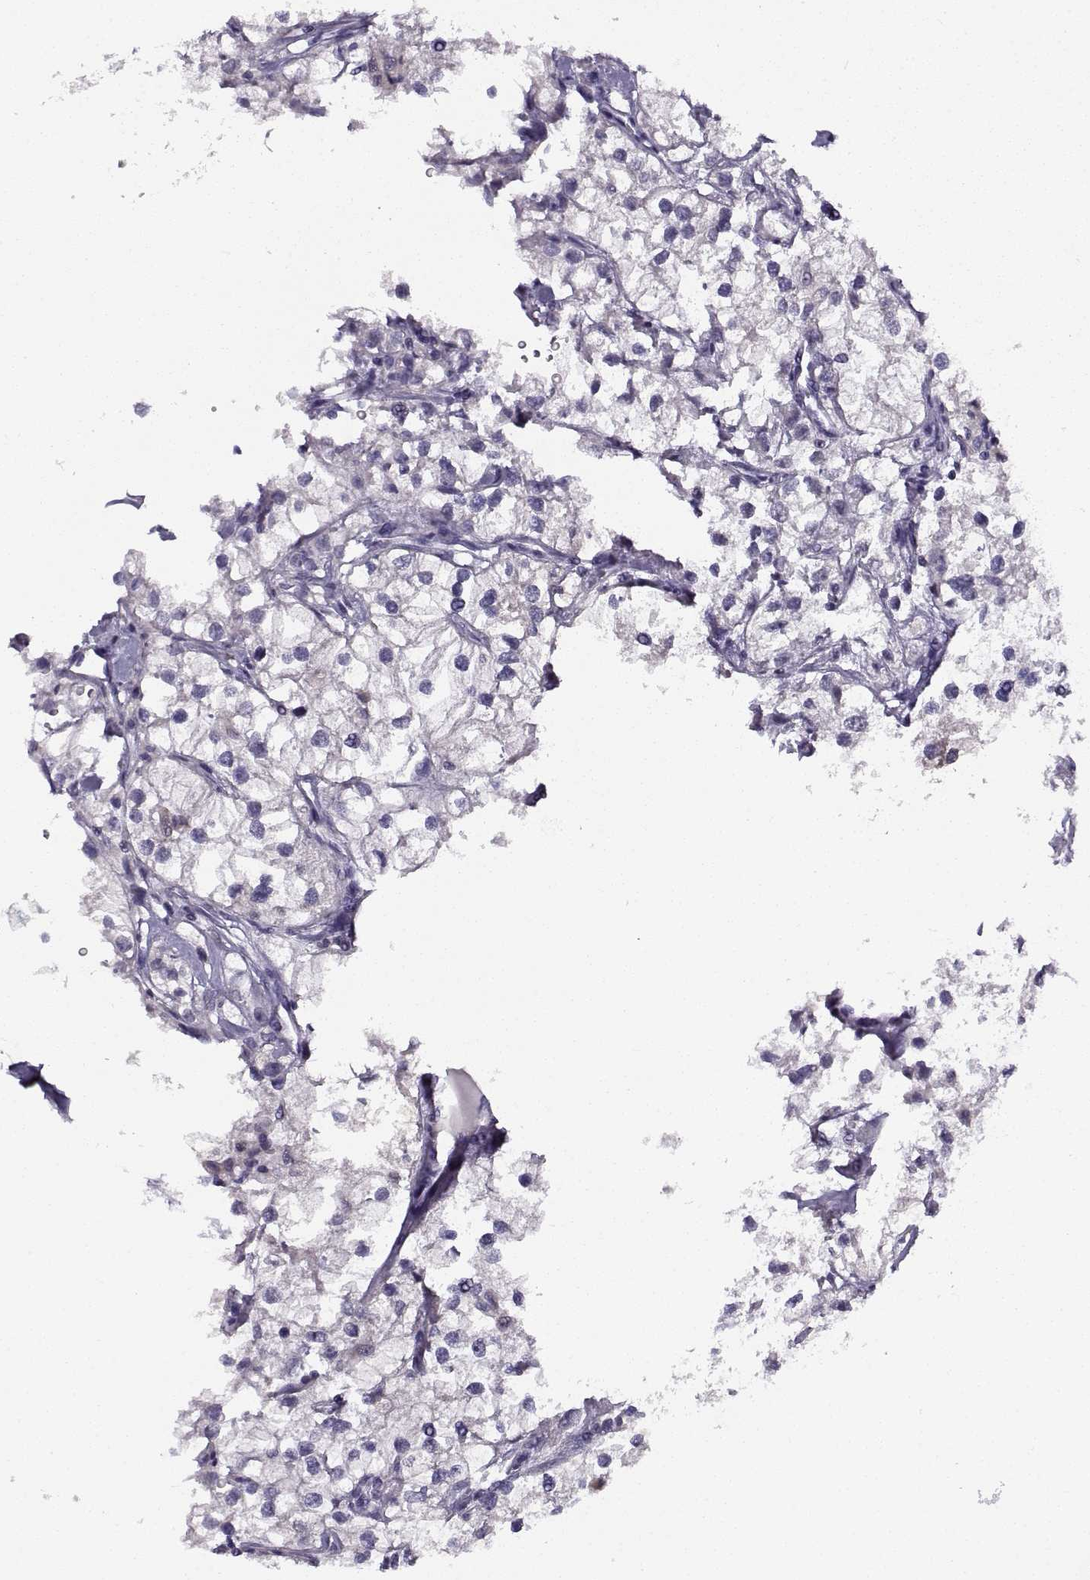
{"staining": {"intensity": "negative", "quantity": "none", "location": "none"}, "tissue": "renal cancer", "cell_type": "Tumor cells", "image_type": "cancer", "snomed": [{"axis": "morphology", "description": "Adenocarcinoma, NOS"}, {"axis": "topography", "description": "Kidney"}], "caption": "Tumor cells are negative for protein expression in human renal adenocarcinoma.", "gene": "FEZF1", "patient": {"sex": "male", "age": 59}}